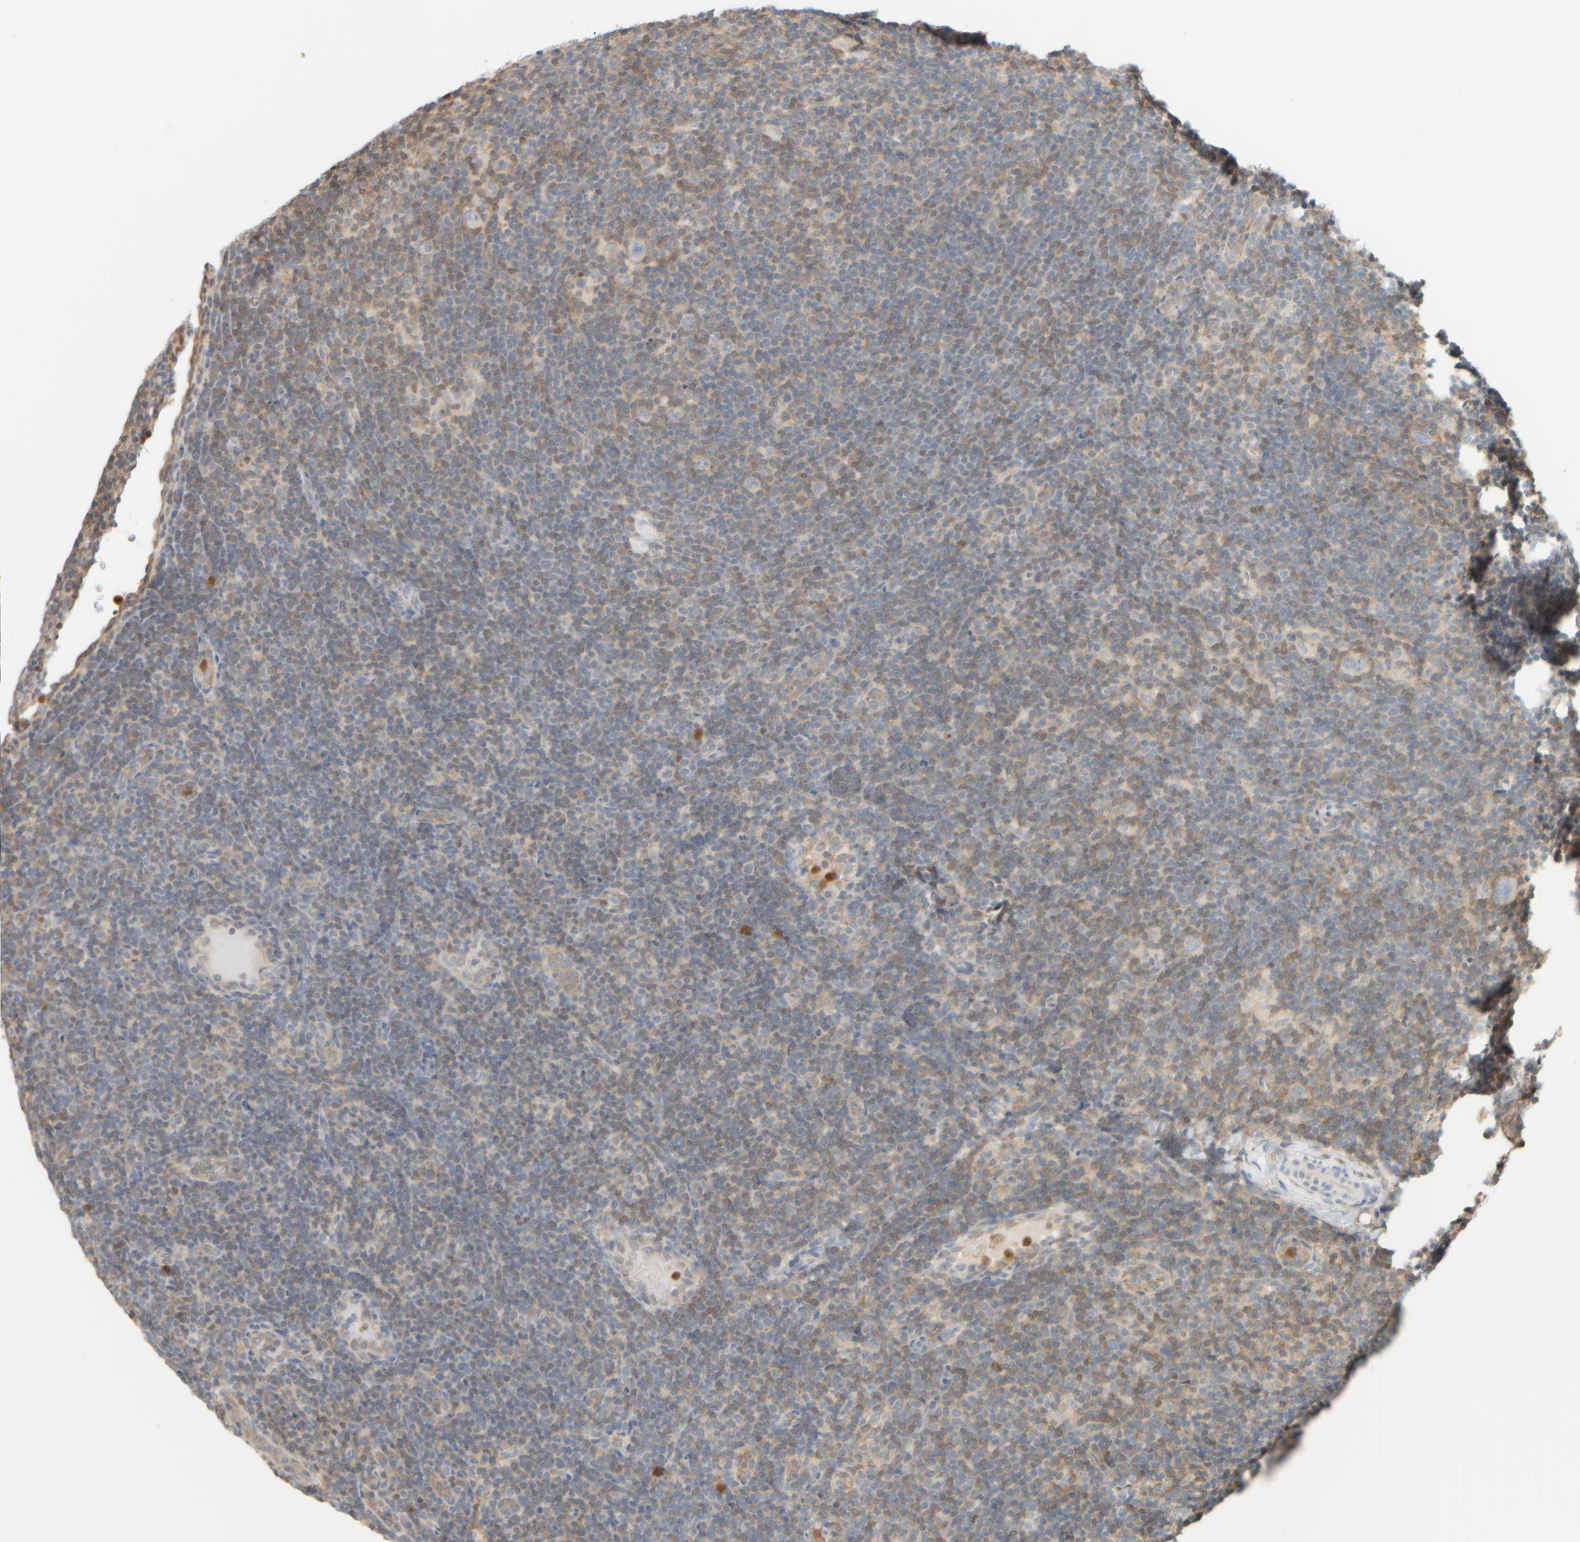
{"staining": {"intensity": "negative", "quantity": "none", "location": "none"}, "tissue": "lymphoma", "cell_type": "Tumor cells", "image_type": "cancer", "snomed": [{"axis": "morphology", "description": "Hodgkin's disease, NOS"}, {"axis": "topography", "description": "Lymph node"}], "caption": "High magnification brightfield microscopy of Hodgkin's disease stained with DAB (brown) and counterstained with hematoxylin (blue): tumor cells show no significant expression.", "gene": "PTGES3L-AARSD1", "patient": {"sex": "female", "age": 57}}